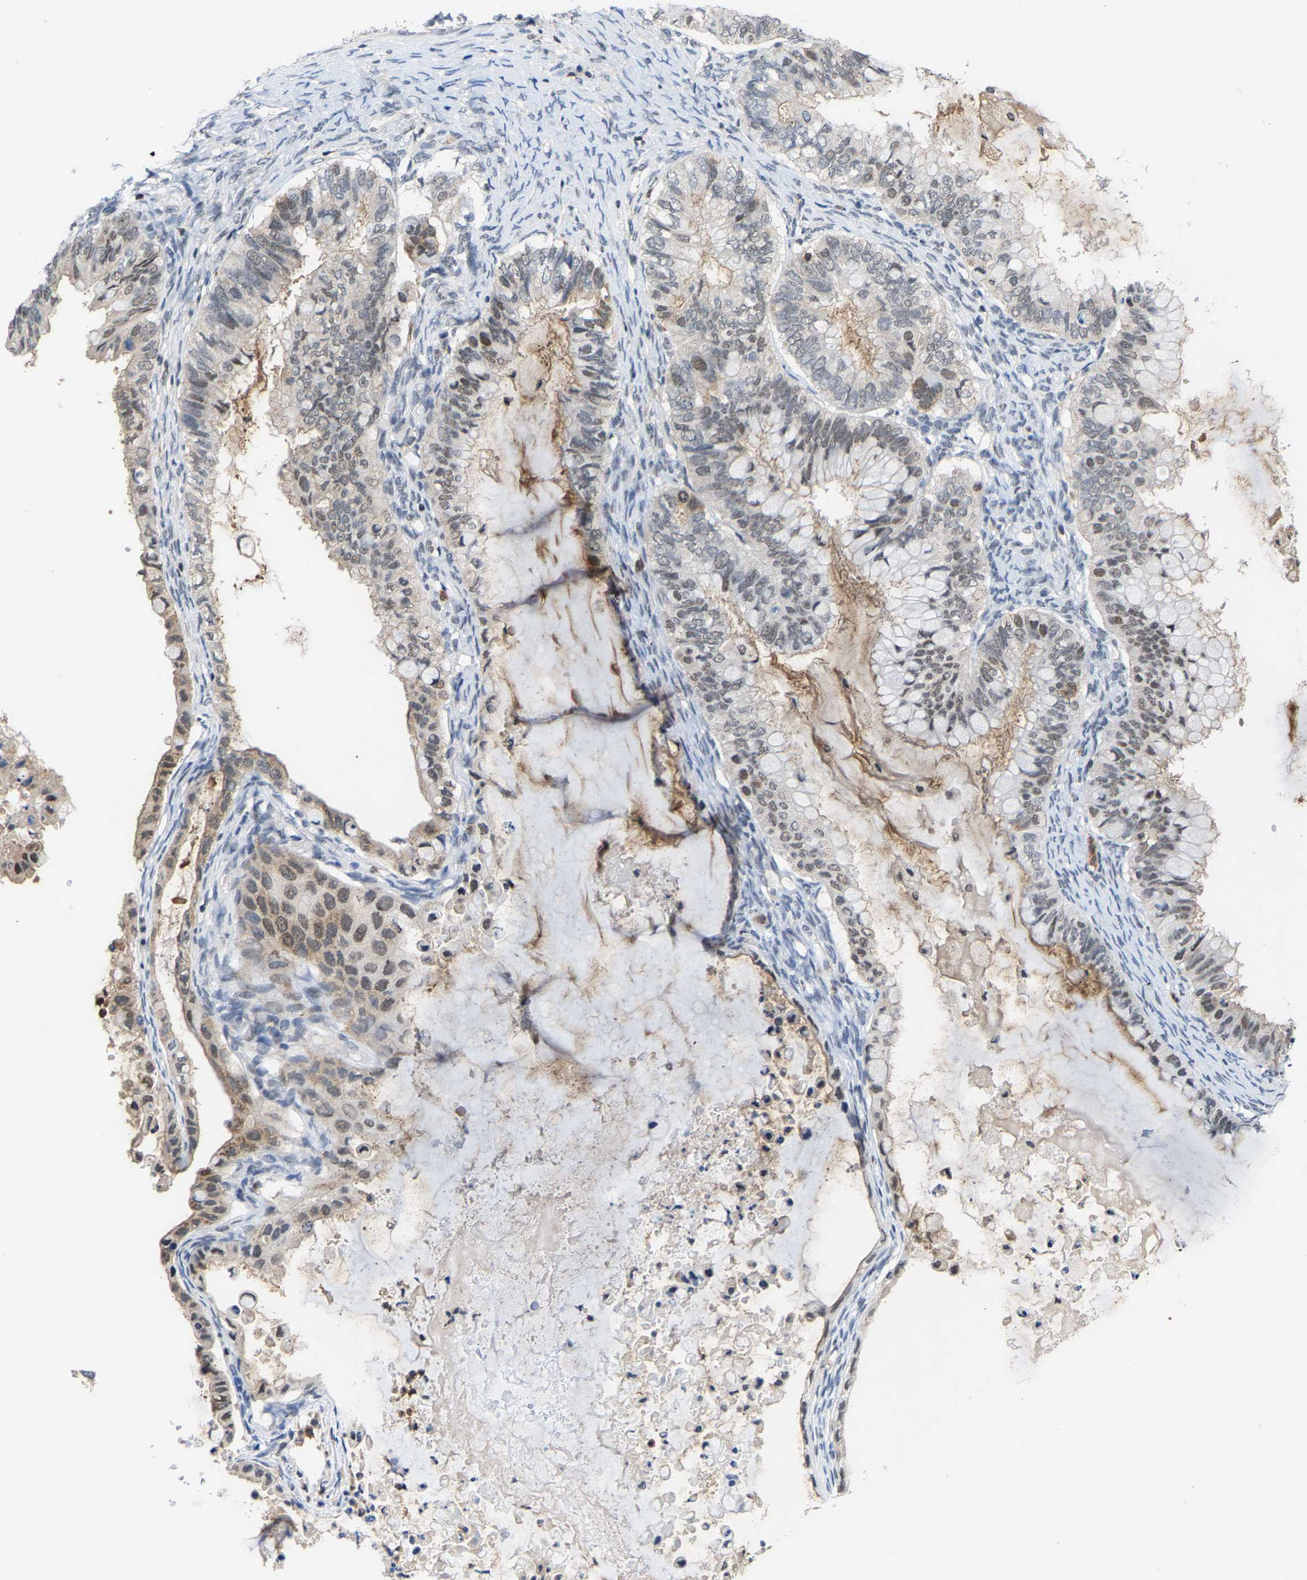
{"staining": {"intensity": "moderate", "quantity": ">75%", "location": "nuclear"}, "tissue": "ovarian cancer", "cell_type": "Tumor cells", "image_type": "cancer", "snomed": [{"axis": "morphology", "description": "Cystadenocarcinoma, mucinous, NOS"}, {"axis": "topography", "description": "Ovary"}], "caption": "Tumor cells exhibit medium levels of moderate nuclear expression in about >75% of cells in ovarian mucinous cystadenocarcinoma. (DAB (3,3'-diaminobenzidine) = brown stain, brightfield microscopy at high magnification).", "gene": "FGD3", "patient": {"sex": "female", "age": 80}}